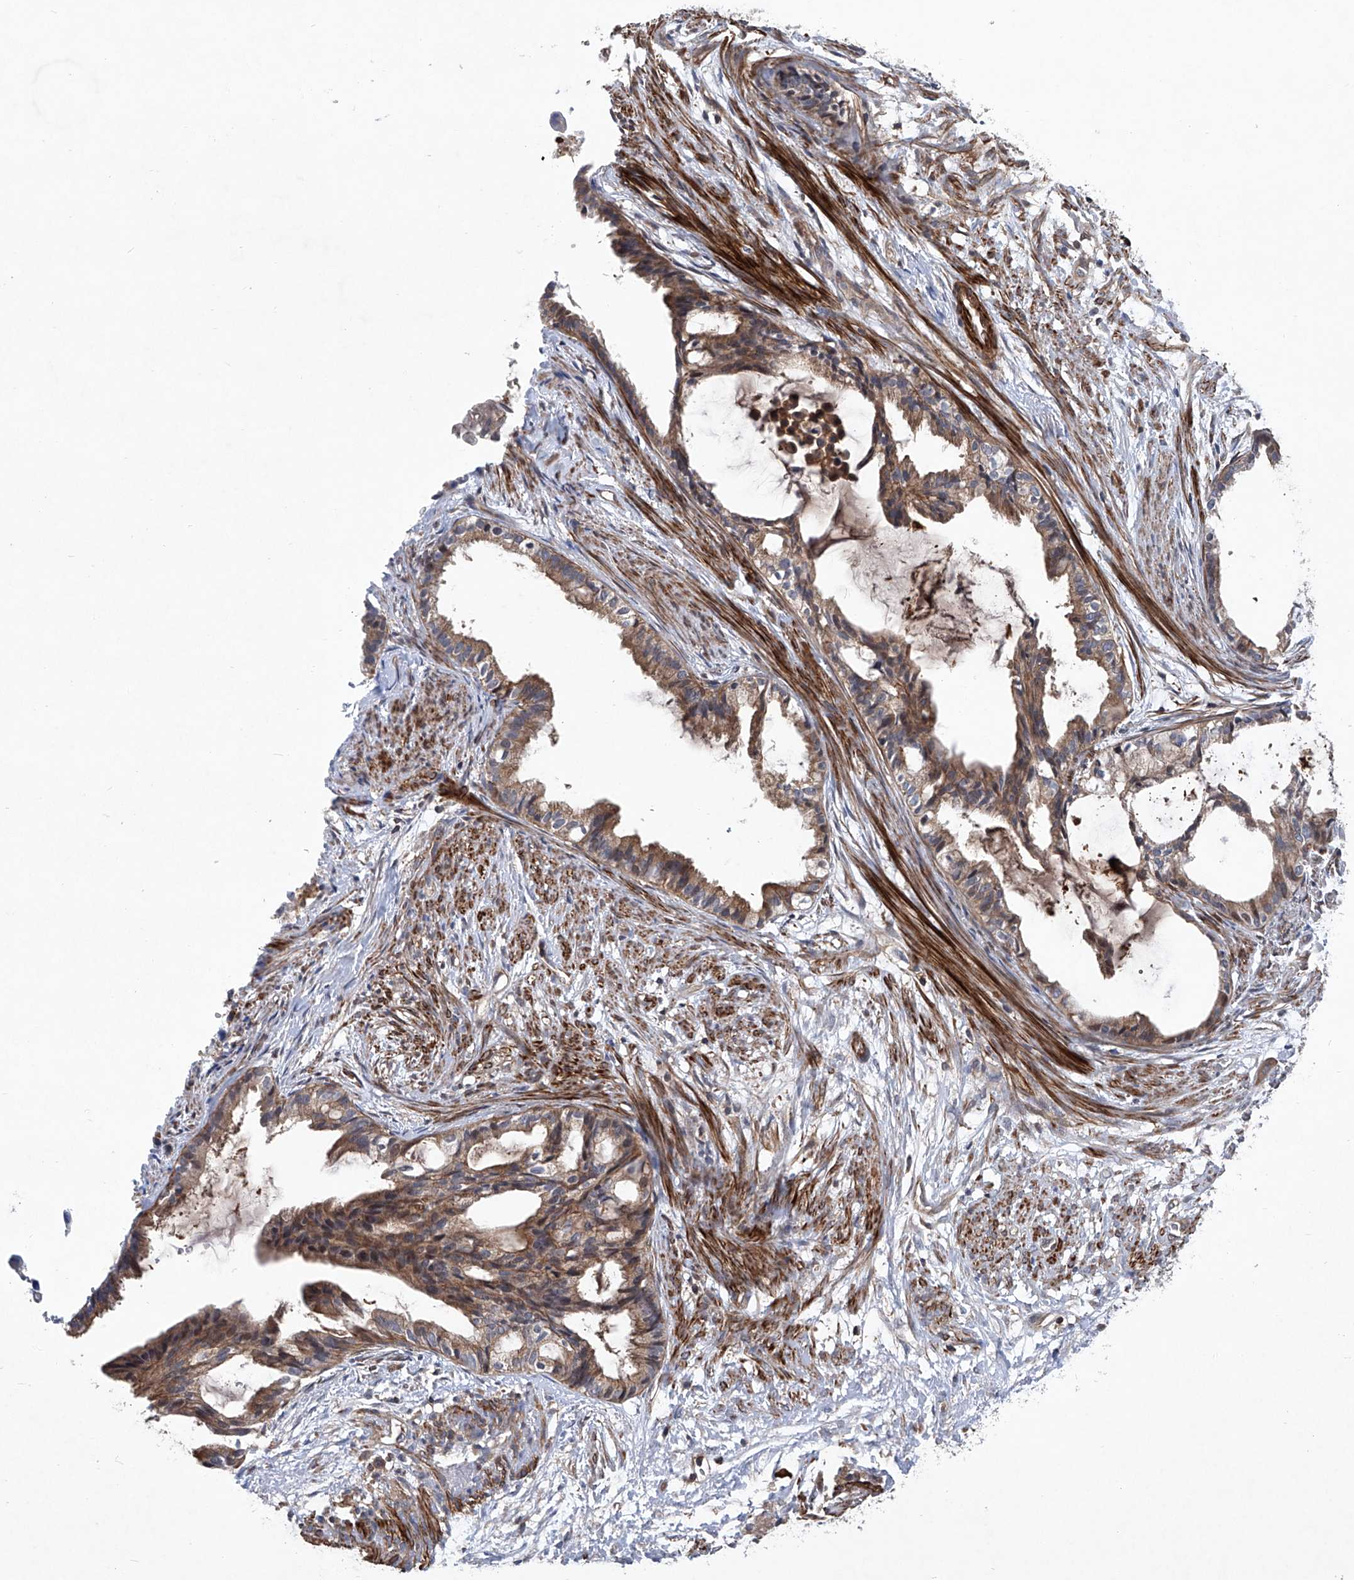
{"staining": {"intensity": "weak", "quantity": ">75%", "location": "cytoplasmic/membranous"}, "tissue": "cervical cancer", "cell_type": "Tumor cells", "image_type": "cancer", "snomed": [{"axis": "morphology", "description": "Normal tissue, NOS"}, {"axis": "morphology", "description": "Adenocarcinoma, NOS"}, {"axis": "topography", "description": "Cervix"}, {"axis": "topography", "description": "Endometrium"}], "caption": "This is an image of immunohistochemistry (IHC) staining of cervical cancer (adenocarcinoma), which shows weak positivity in the cytoplasmic/membranous of tumor cells.", "gene": "NT5C3A", "patient": {"sex": "female", "age": 86}}